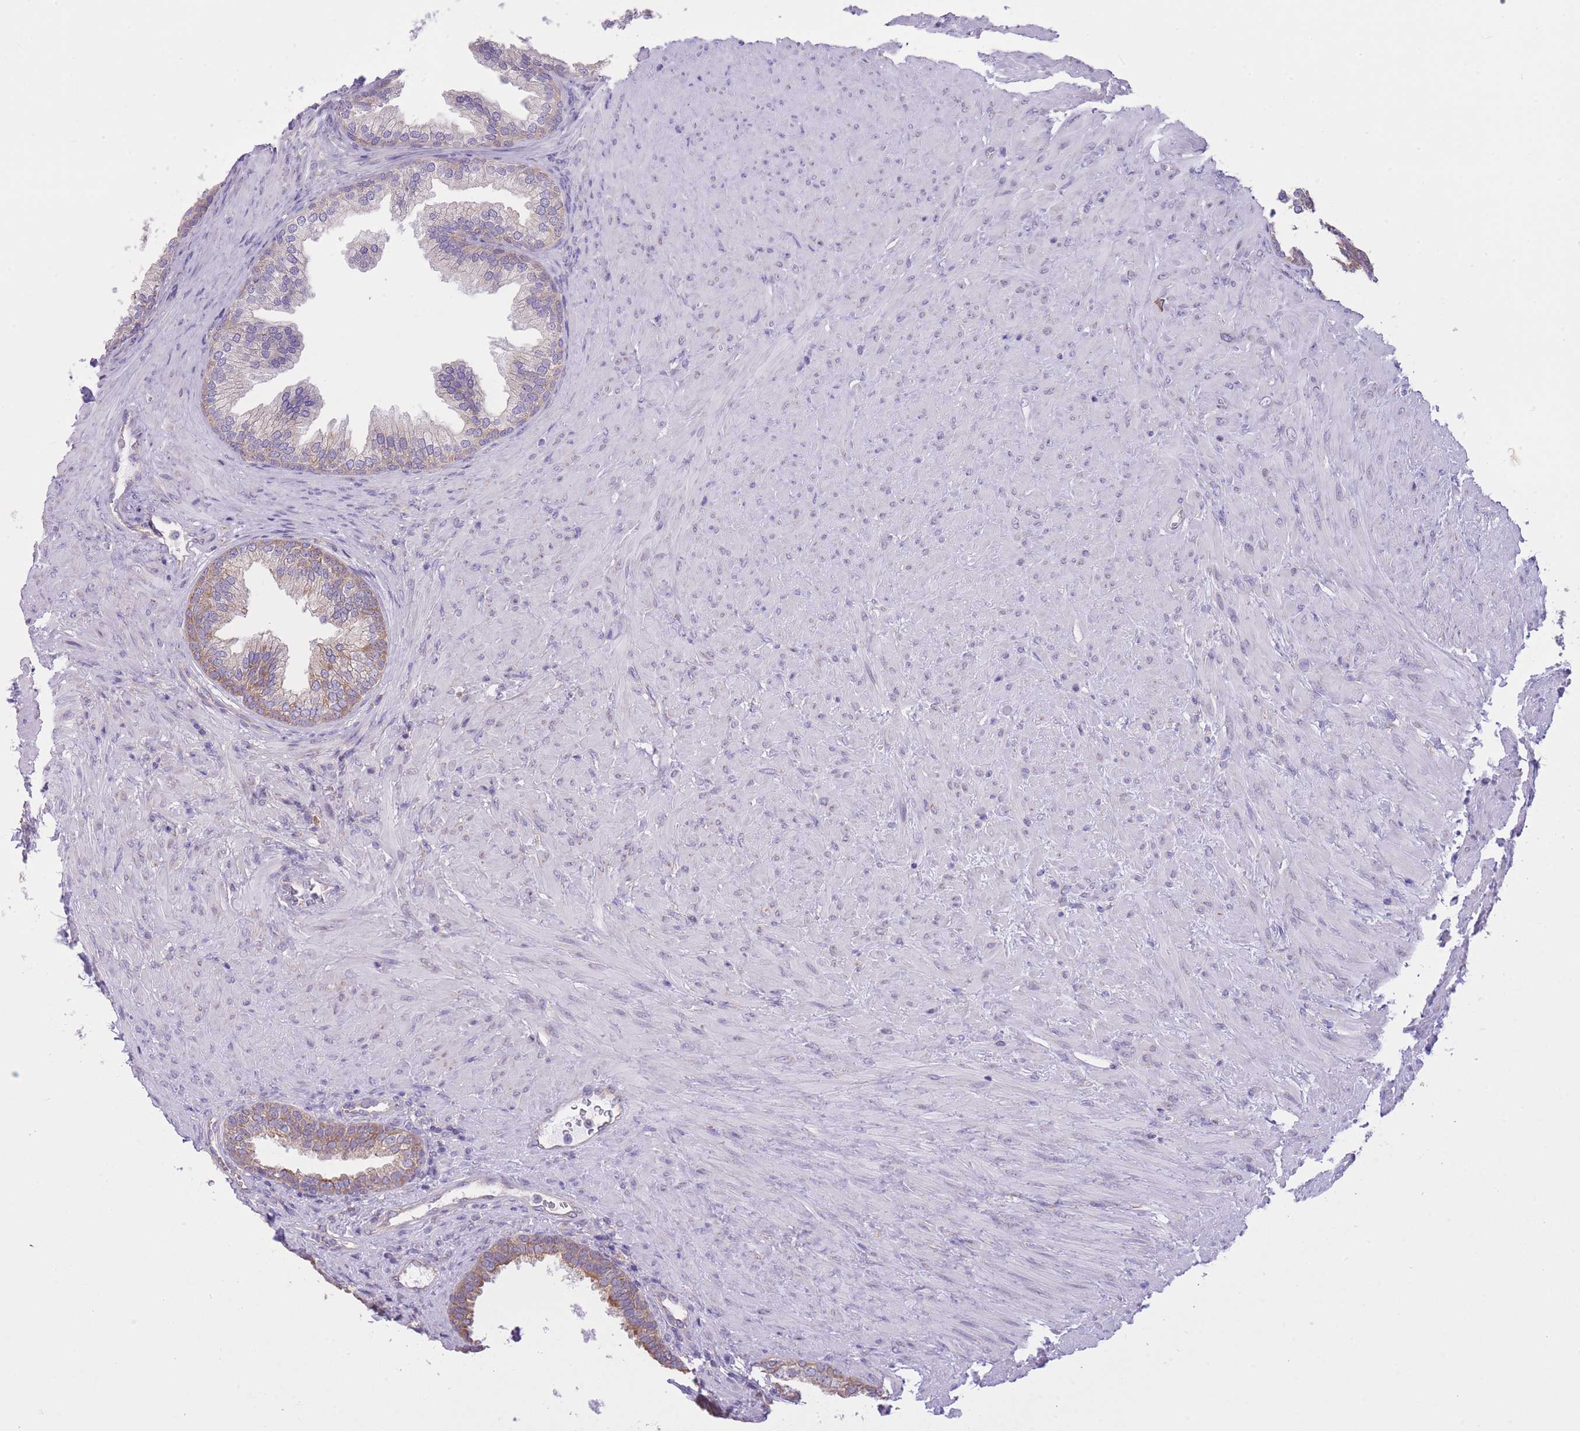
{"staining": {"intensity": "weak", "quantity": "25%-75%", "location": "cytoplasmic/membranous"}, "tissue": "prostate", "cell_type": "Glandular cells", "image_type": "normal", "snomed": [{"axis": "morphology", "description": "Normal tissue, NOS"}, {"axis": "topography", "description": "Prostate"}], "caption": "A photomicrograph of prostate stained for a protein displays weak cytoplasmic/membranous brown staining in glandular cells. (DAB (3,3'-diaminobenzidine) IHC, brown staining for protein, blue staining for nuclei).", "gene": "ZNF501", "patient": {"sex": "male", "age": 76}}